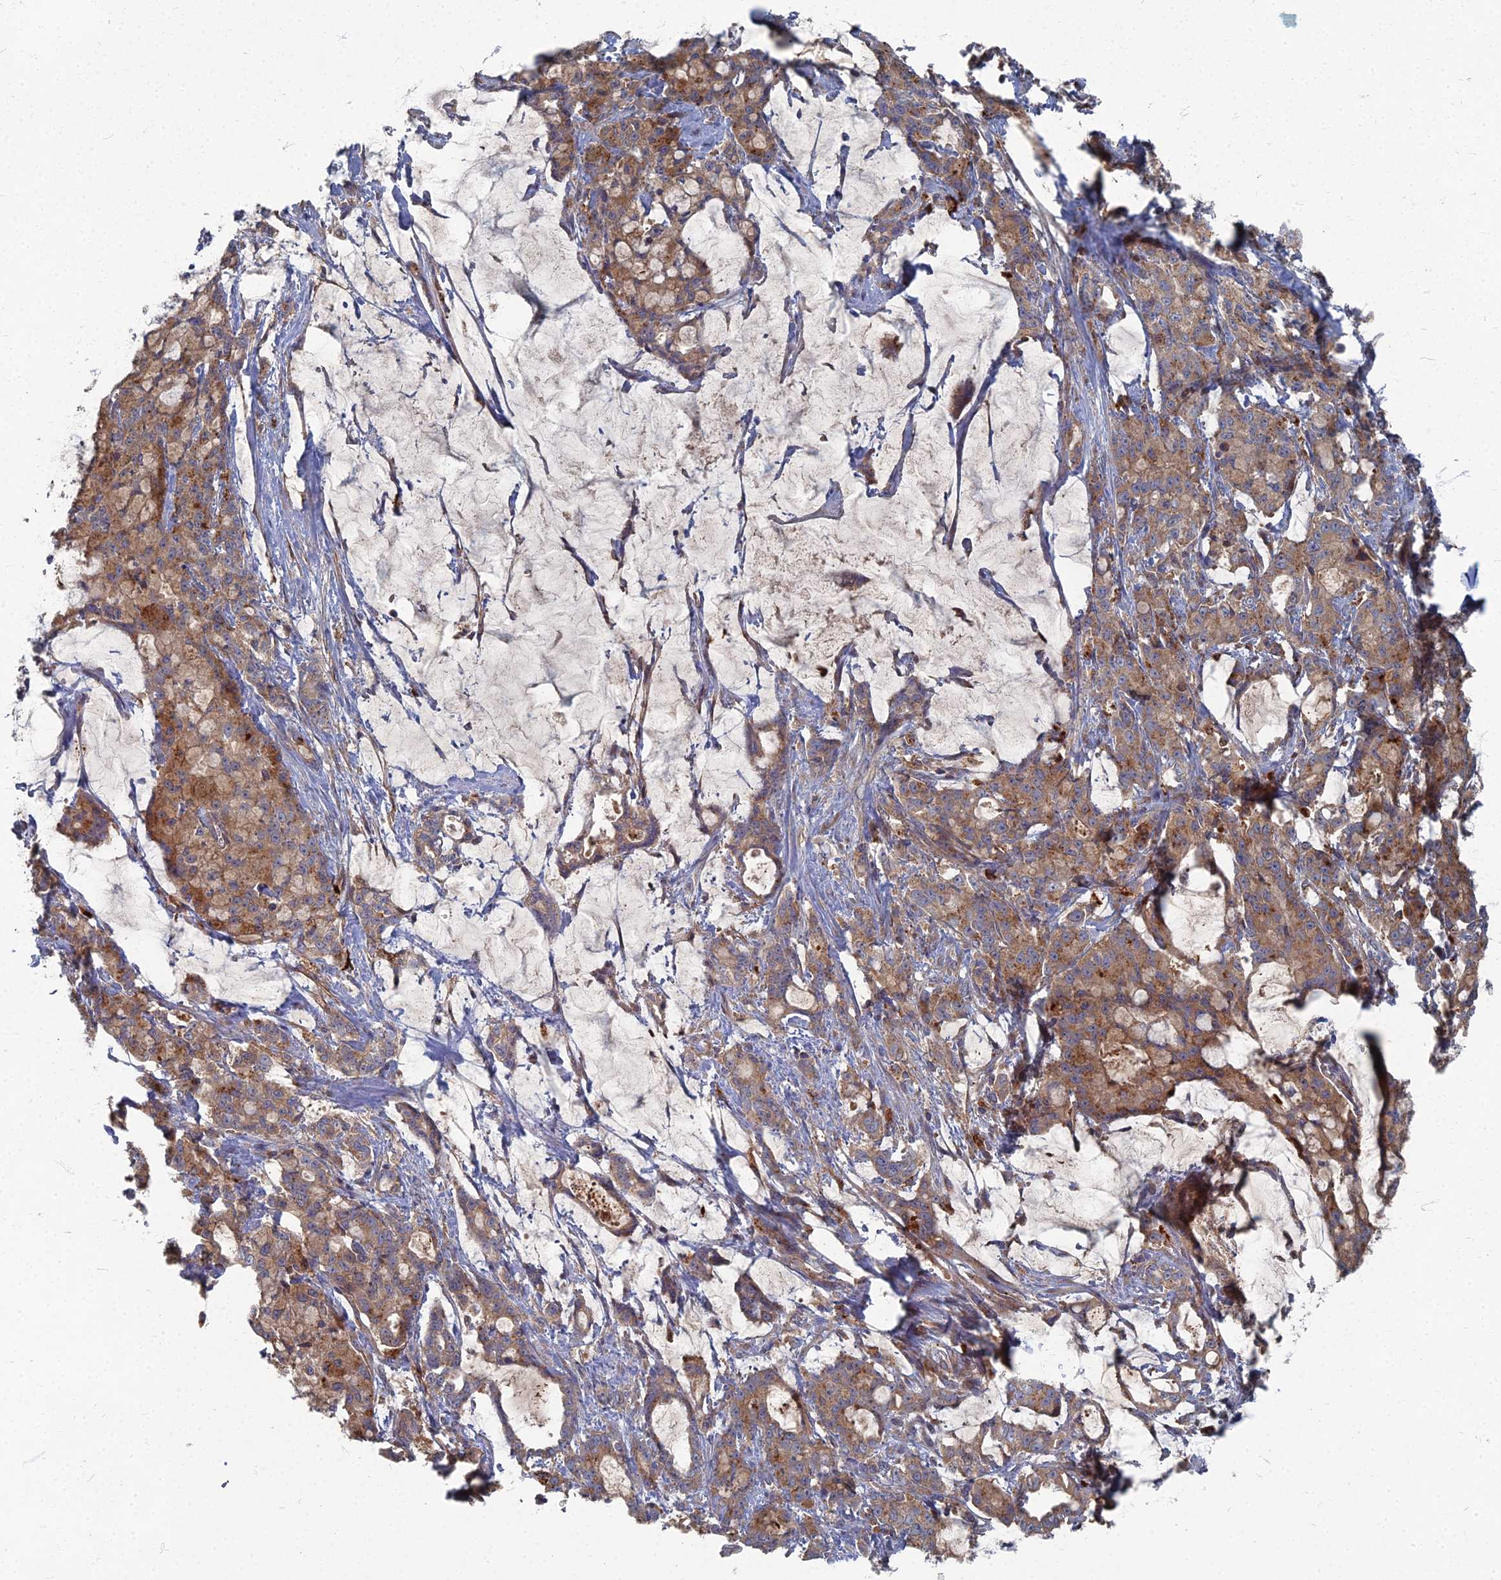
{"staining": {"intensity": "moderate", "quantity": ">75%", "location": "cytoplasmic/membranous"}, "tissue": "pancreatic cancer", "cell_type": "Tumor cells", "image_type": "cancer", "snomed": [{"axis": "morphology", "description": "Adenocarcinoma, NOS"}, {"axis": "topography", "description": "Pancreas"}], "caption": "A medium amount of moderate cytoplasmic/membranous expression is present in approximately >75% of tumor cells in pancreatic cancer tissue.", "gene": "PPCDC", "patient": {"sex": "female", "age": 73}}